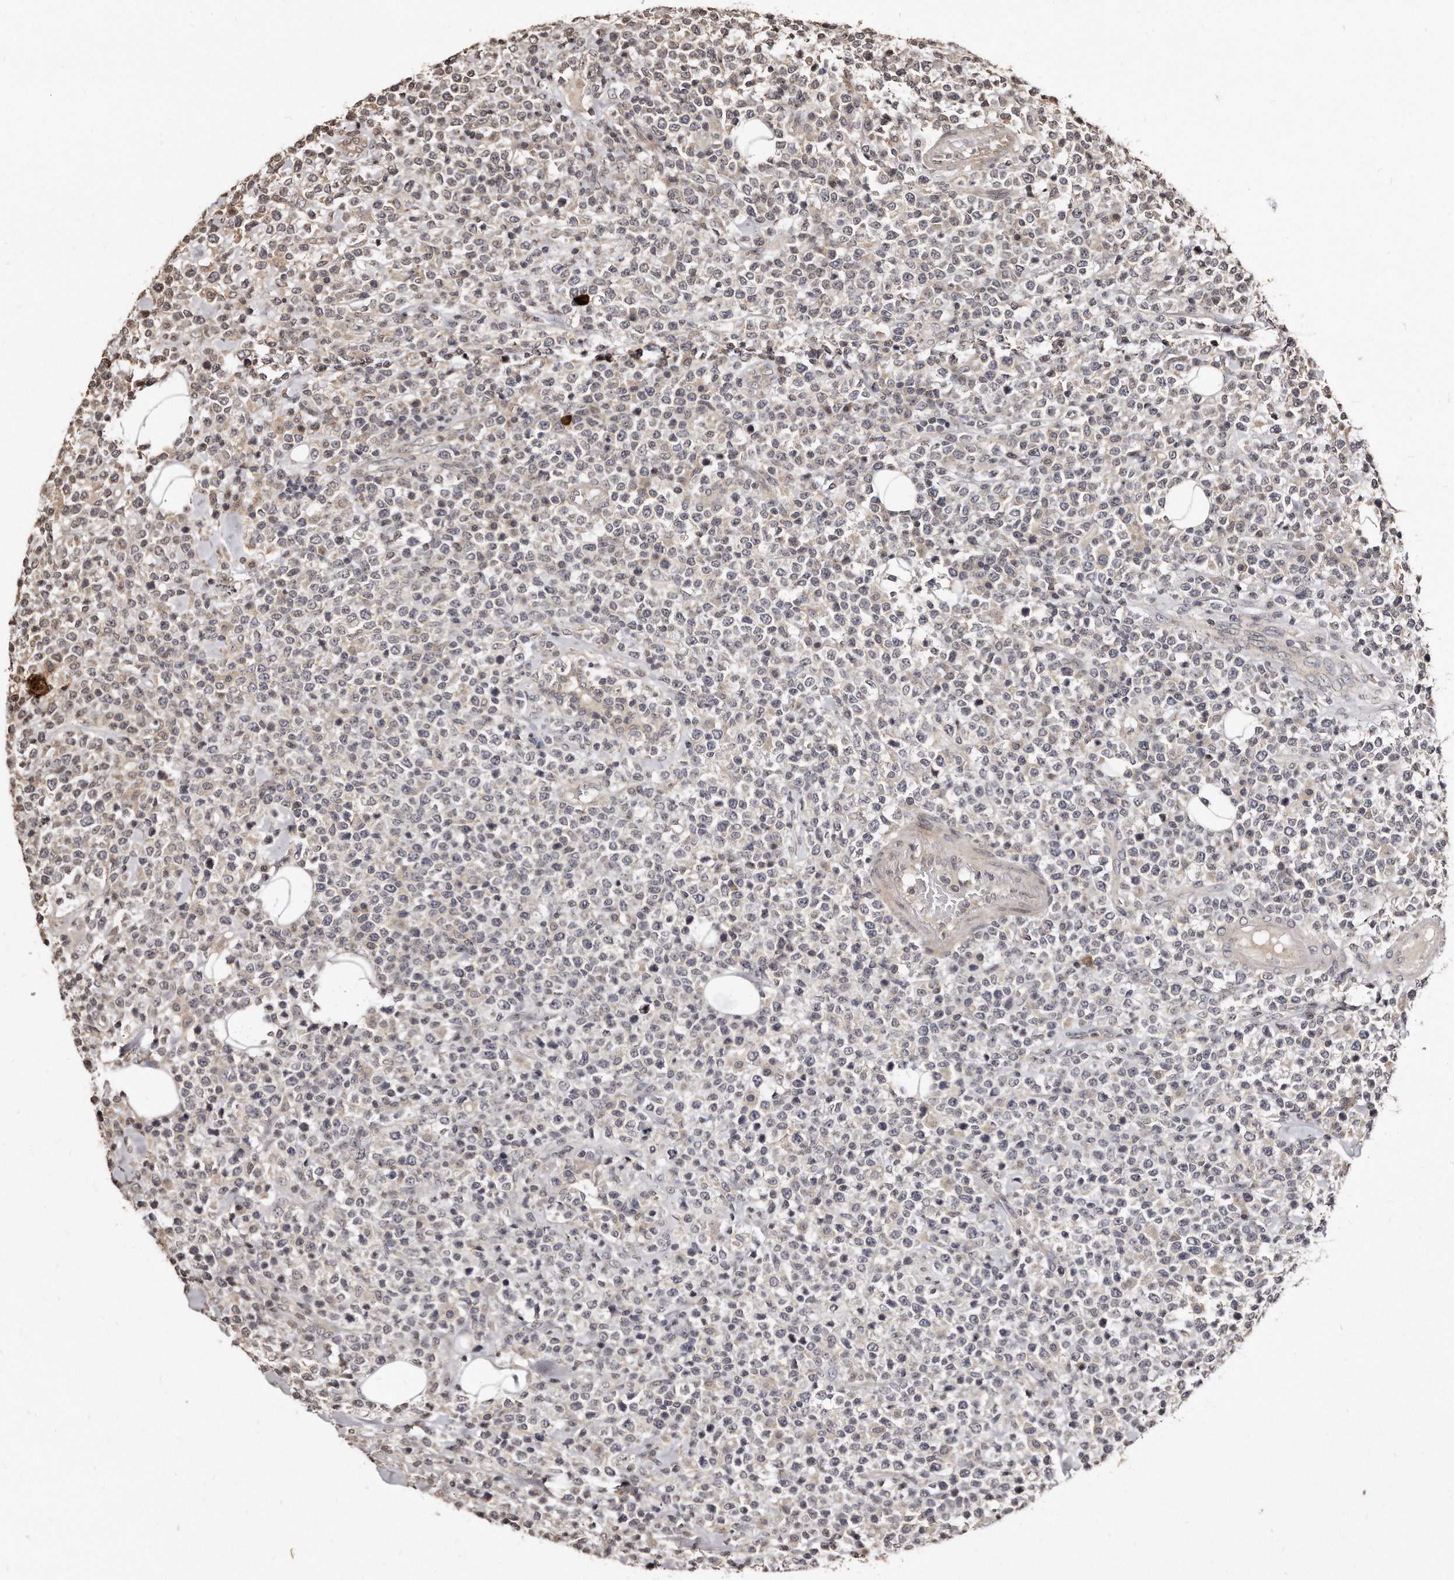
{"staining": {"intensity": "negative", "quantity": "none", "location": "none"}, "tissue": "lymphoma", "cell_type": "Tumor cells", "image_type": "cancer", "snomed": [{"axis": "morphology", "description": "Malignant lymphoma, non-Hodgkin's type, High grade"}, {"axis": "topography", "description": "Colon"}], "caption": "Photomicrograph shows no protein positivity in tumor cells of high-grade malignant lymphoma, non-Hodgkin's type tissue. (DAB (3,3'-diaminobenzidine) immunohistochemistry (IHC) visualized using brightfield microscopy, high magnification).", "gene": "TSHR", "patient": {"sex": "female", "age": 53}}